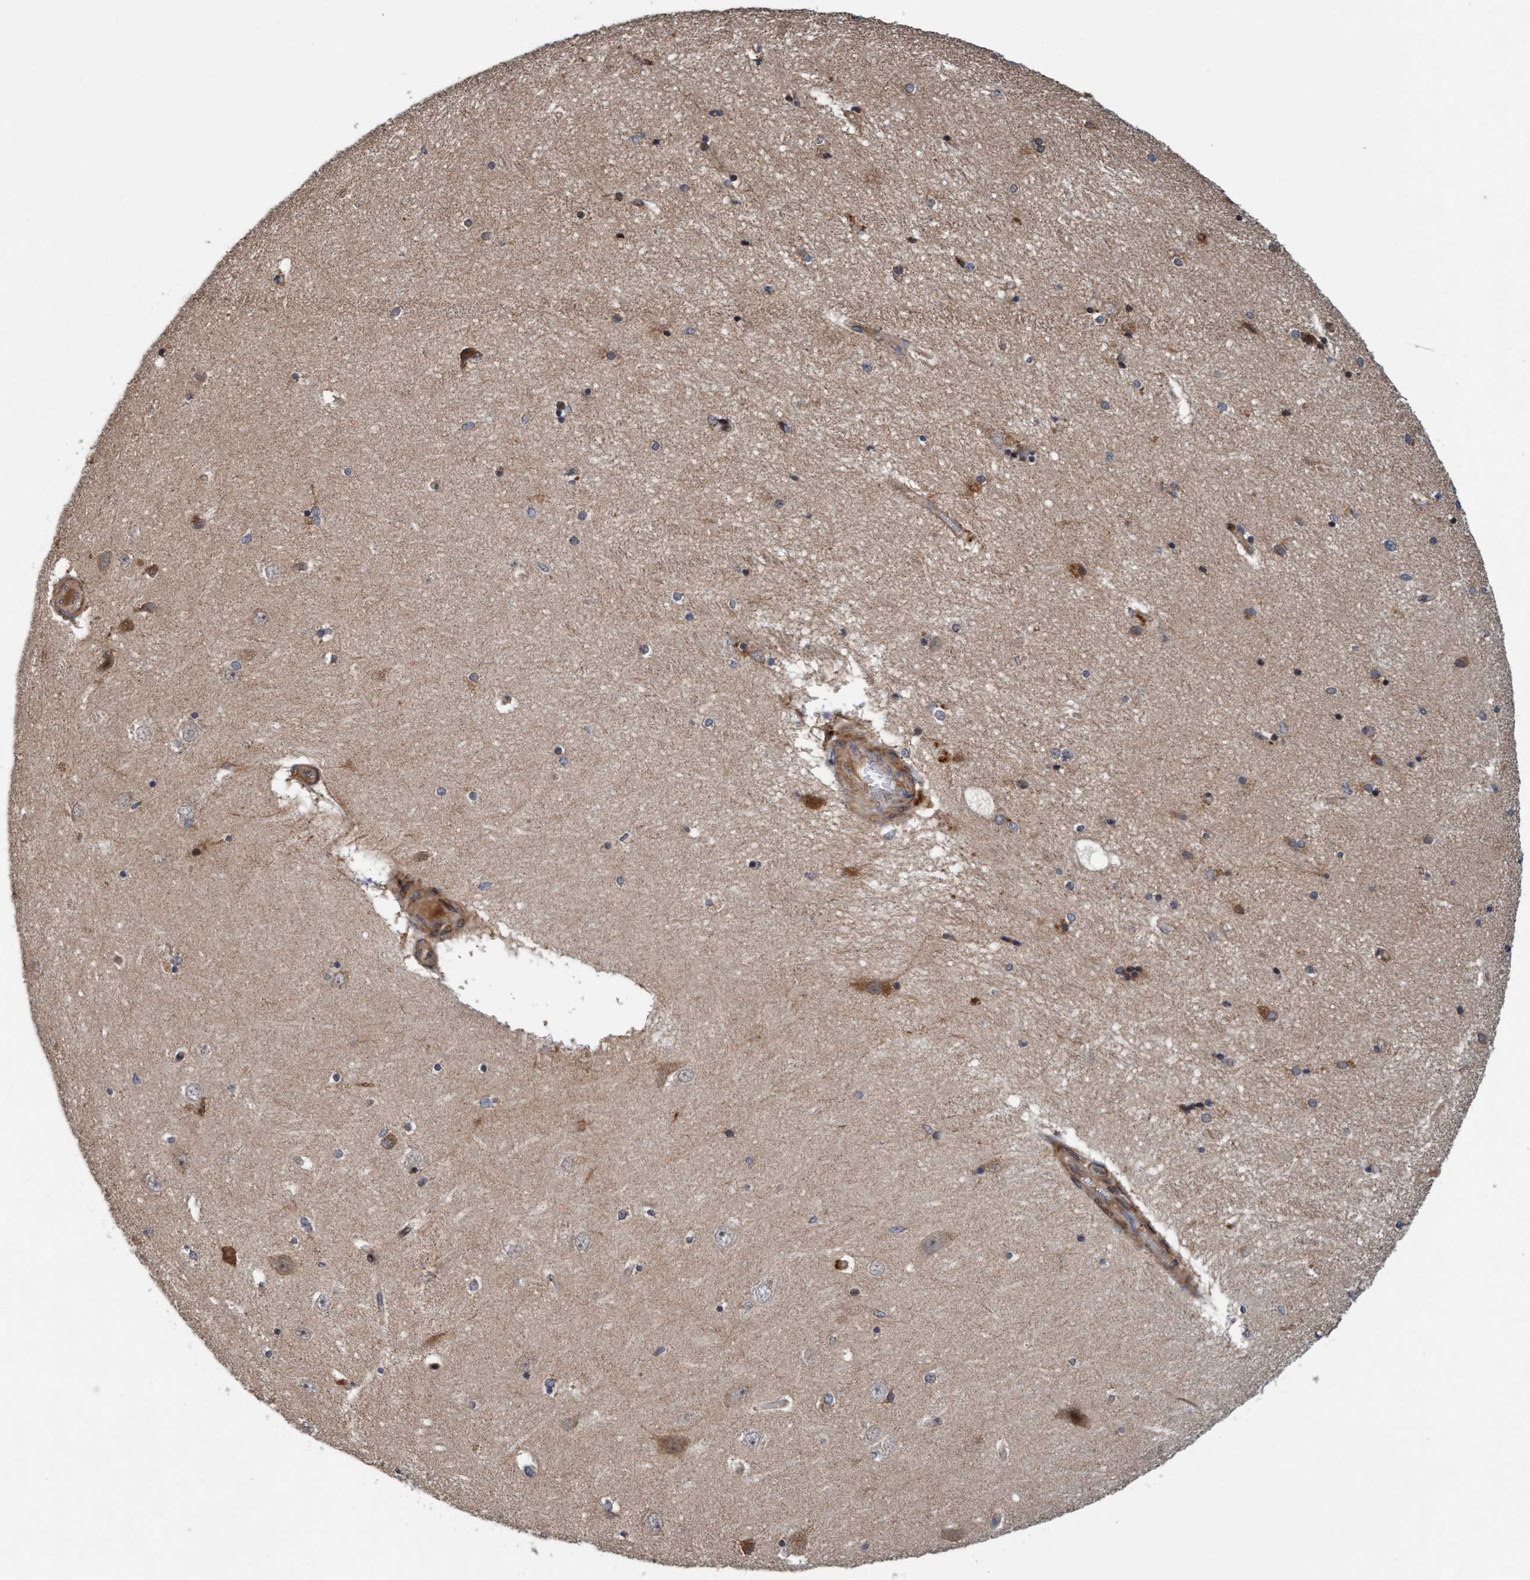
{"staining": {"intensity": "weak", "quantity": ">75%", "location": "cytoplasmic/membranous"}, "tissue": "hippocampus", "cell_type": "Glial cells", "image_type": "normal", "snomed": [{"axis": "morphology", "description": "Normal tissue, NOS"}, {"axis": "topography", "description": "Hippocampus"}], "caption": "DAB immunohistochemical staining of unremarkable hippocampus displays weak cytoplasmic/membranous protein positivity in about >75% of glial cells.", "gene": "MLXIP", "patient": {"sex": "female", "age": 54}}